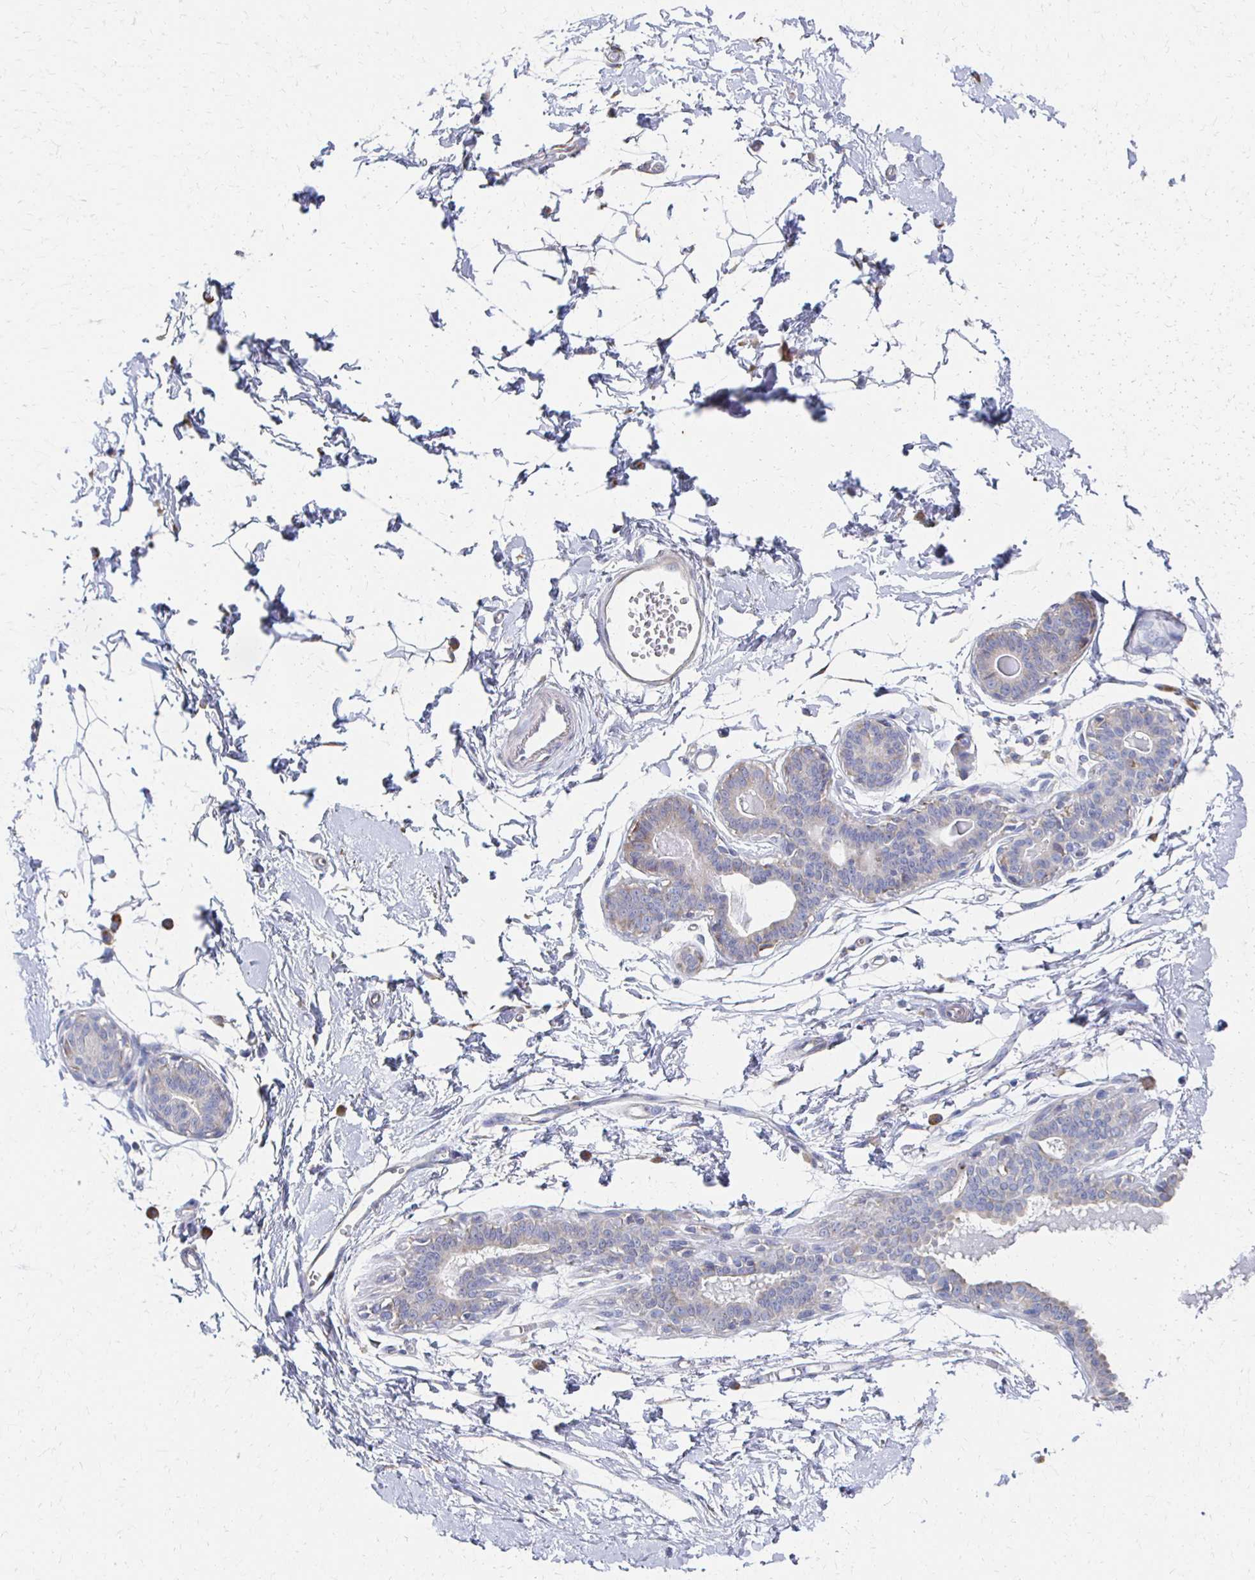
{"staining": {"intensity": "negative", "quantity": "none", "location": "none"}, "tissue": "breast", "cell_type": "Adipocytes", "image_type": "normal", "snomed": [{"axis": "morphology", "description": "Normal tissue, NOS"}, {"axis": "topography", "description": "Breast"}], "caption": "High power microscopy image of an IHC photomicrograph of normal breast, revealing no significant staining in adipocytes.", "gene": "ATP1A3", "patient": {"sex": "female", "age": 45}}